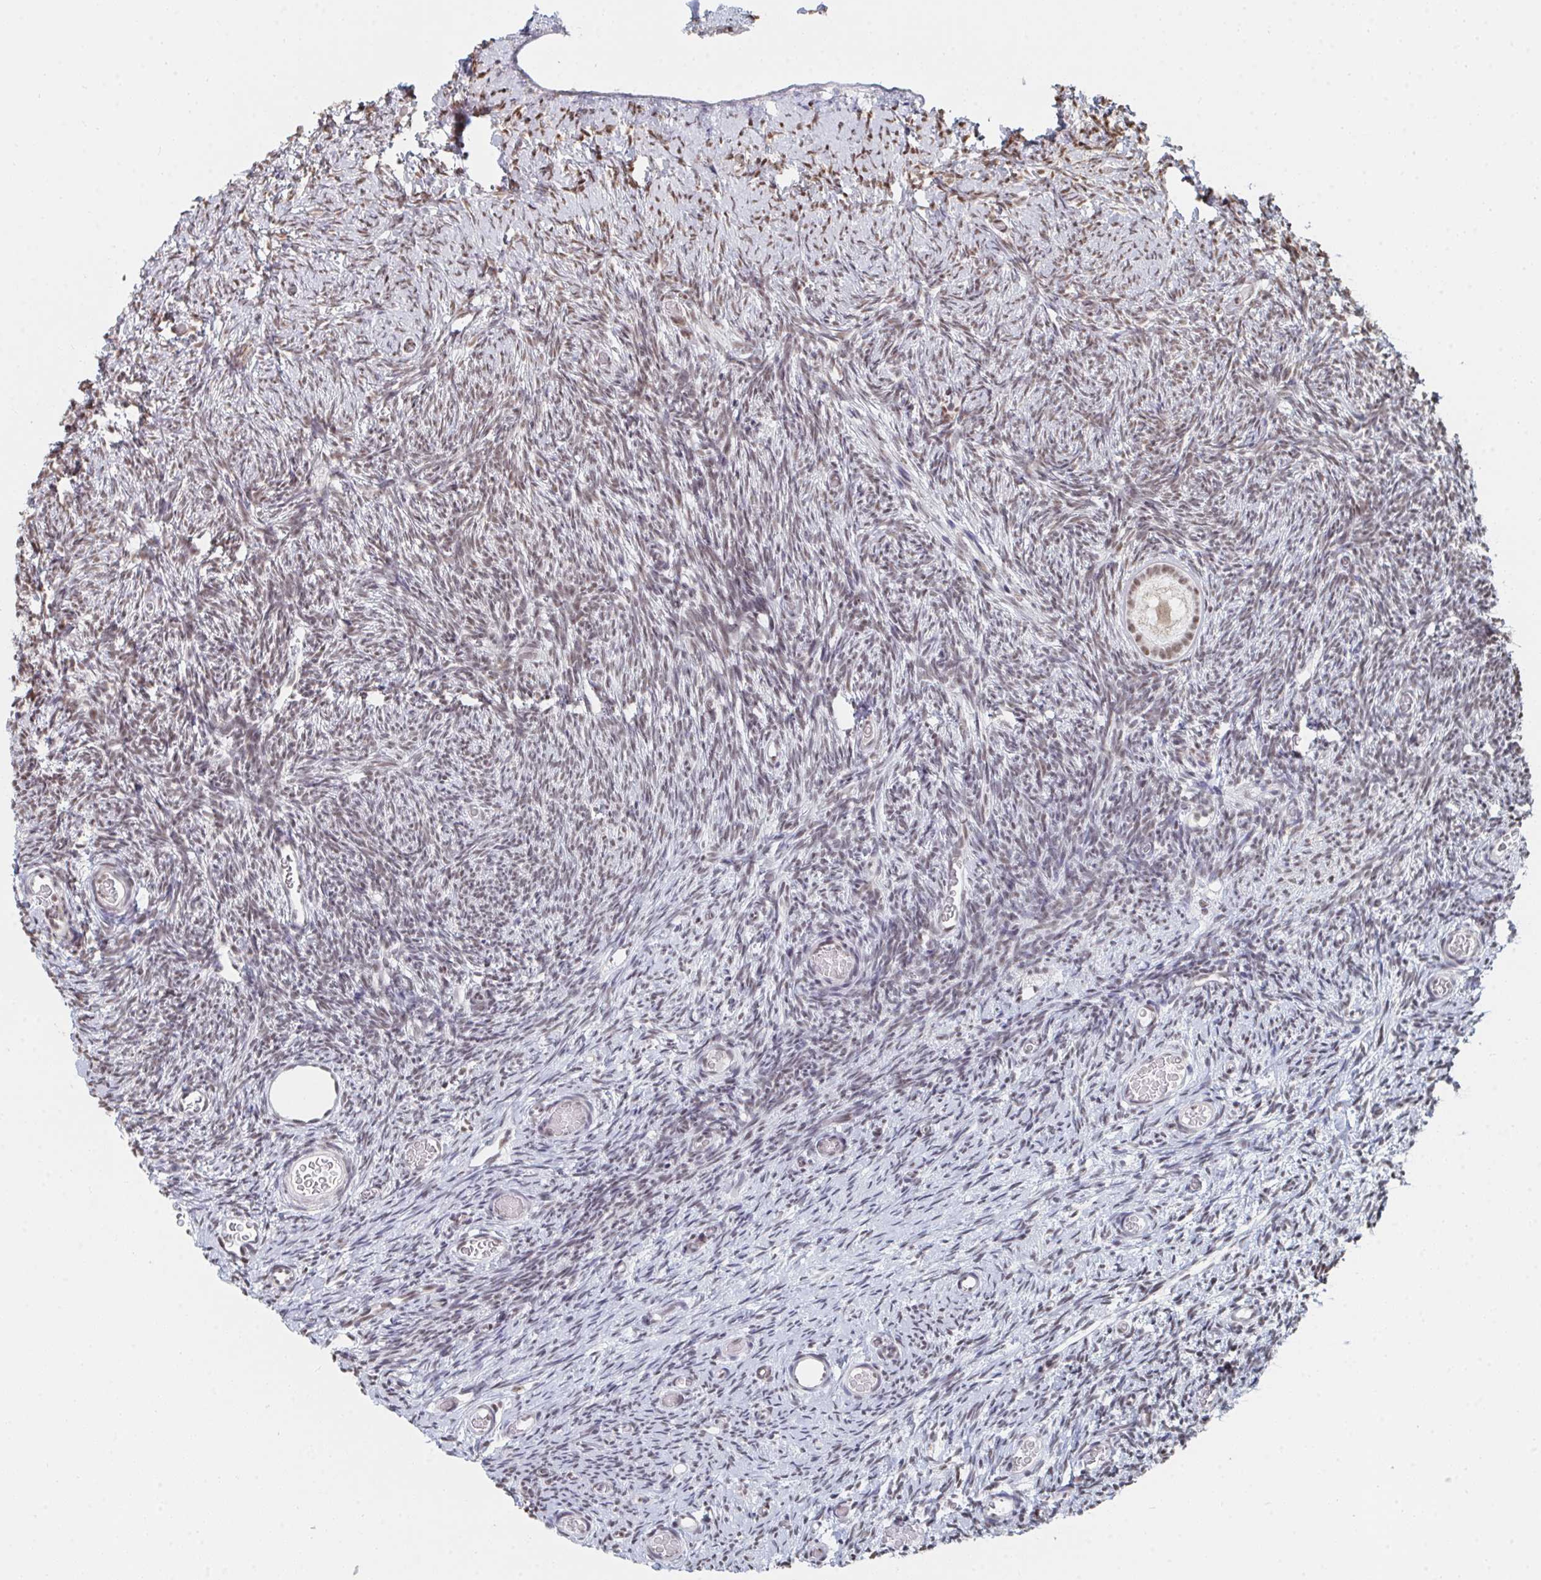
{"staining": {"intensity": "weak", "quantity": ">75%", "location": "nuclear"}, "tissue": "ovary", "cell_type": "Follicle cells", "image_type": "normal", "snomed": [{"axis": "morphology", "description": "Normal tissue, NOS"}, {"axis": "topography", "description": "Ovary"}], "caption": "This histopathology image shows immunohistochemistry (IHC) staining of benign human ovary, with low weak nuclear staining in approximately >75% of follicle cells.", "gene": "MBNL1", "patient": {"sex": "female", "age": 39}}